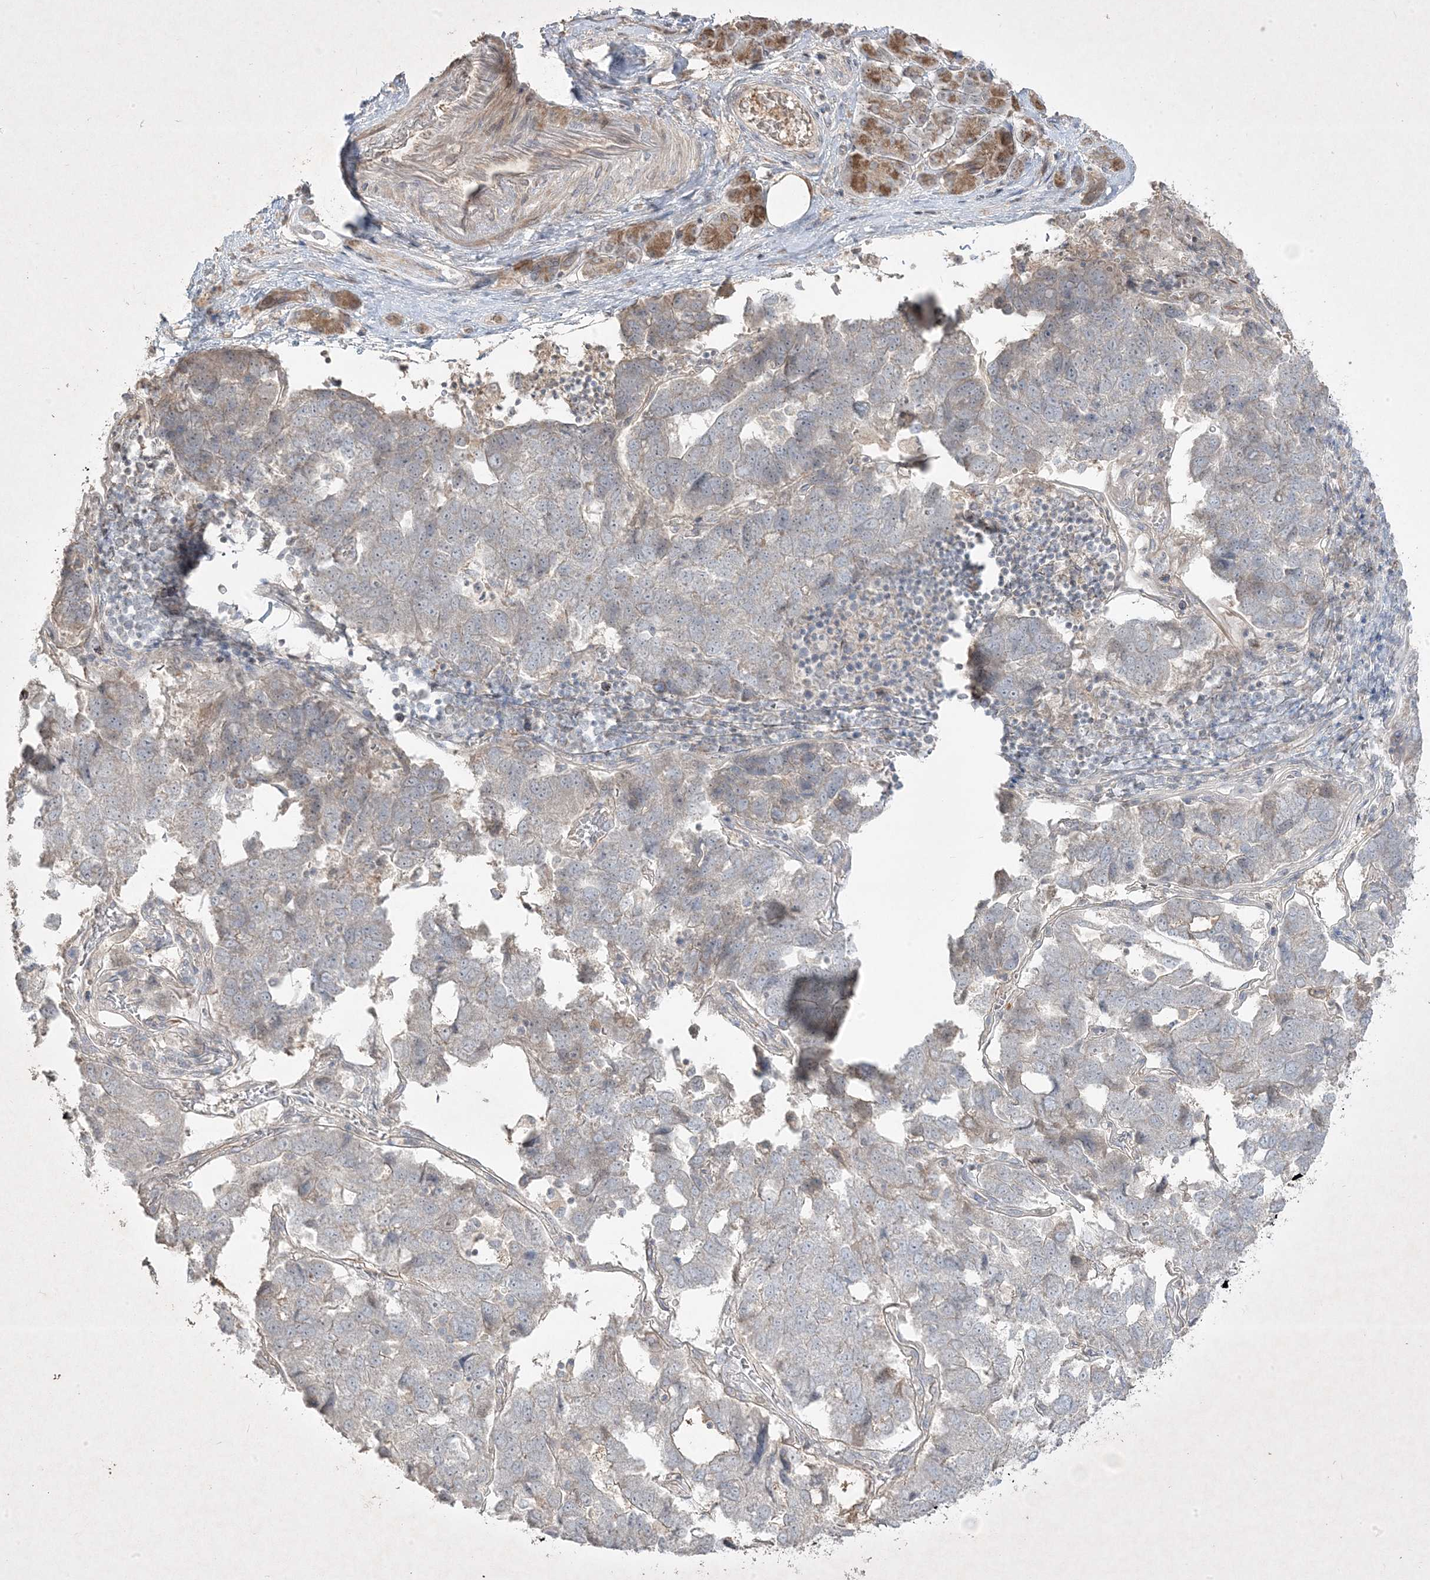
{"staining": {"intensity": "negative", "quantity": "none", "location": "none"}, "tissue": "pancreatic cancer", "cell_type": "Tumor cells", "image_type": "cancer", "snomed": [{"axis": "morphology", "description": "Adenocarcinoma, NOS"}, {"axis": "topography", "description": "Pancreas"}], "caption": "Tumor cells are negative for protein expression in human pancreatic adenocarcinoma.", "gene": "RGL4", "patient": {"sex": "female", "age": 61}}